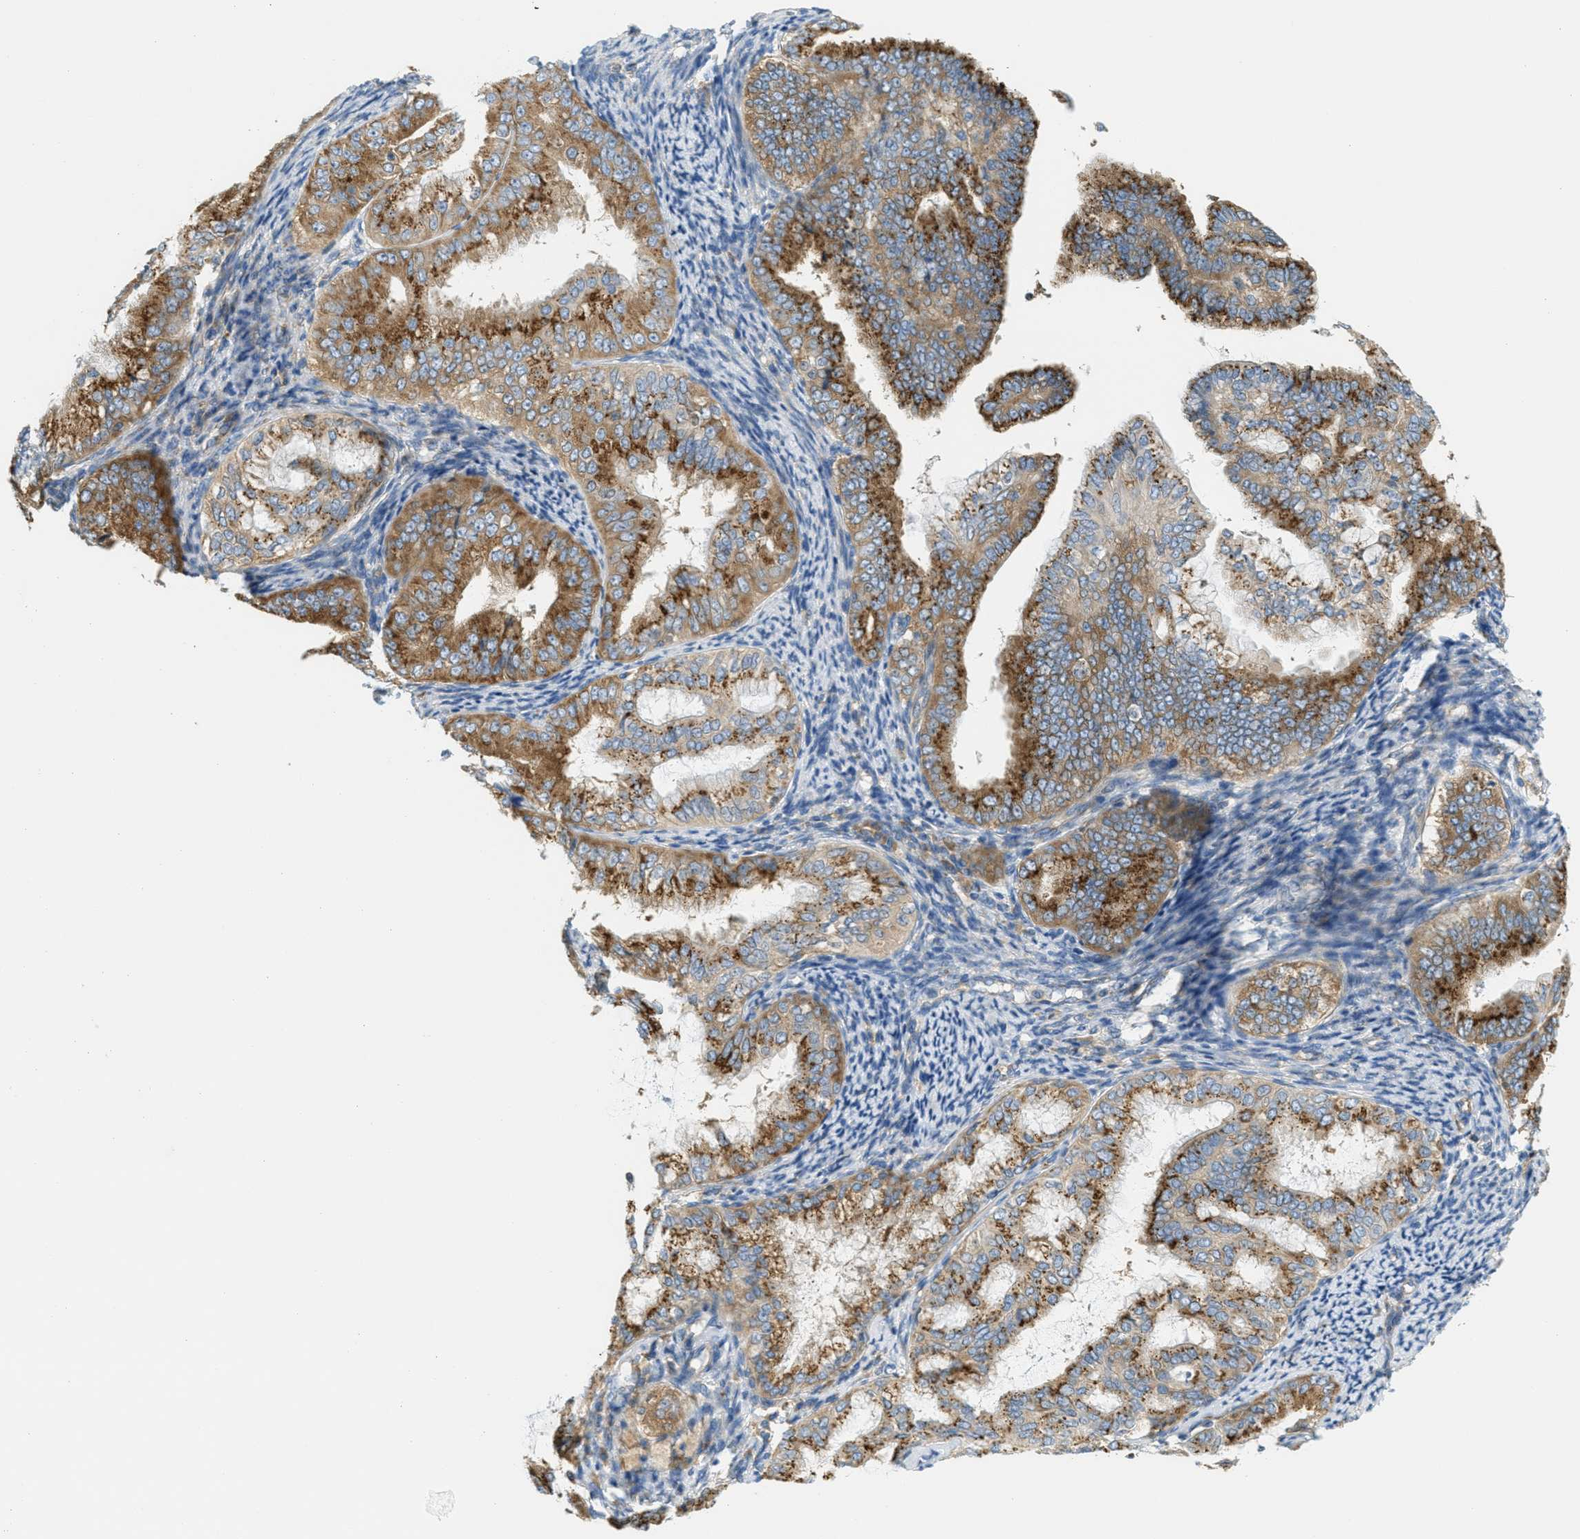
{"staining": {"intensity": "strong", "quantity": "25%-75%", "location": "cytoplasmic/membranous"}, "tissue": "endometrial cancer", "cell_type": "Tumor cells", "image_type": "cancer", "snomed": [{"axis": "morphology", "description": "Adenocarcinoma, NOS"}, {"axis": "topography", "description": "Endometrium"}], "caption": "Endometrial adenocarcinoma stained with immunohistochemistry (IHC) displays strong cytoplasmic/membranous expression in about 25%-75% of tumor cells.", "gene": "ABCF1", "patient": {"sex": "female", "age": 63}}